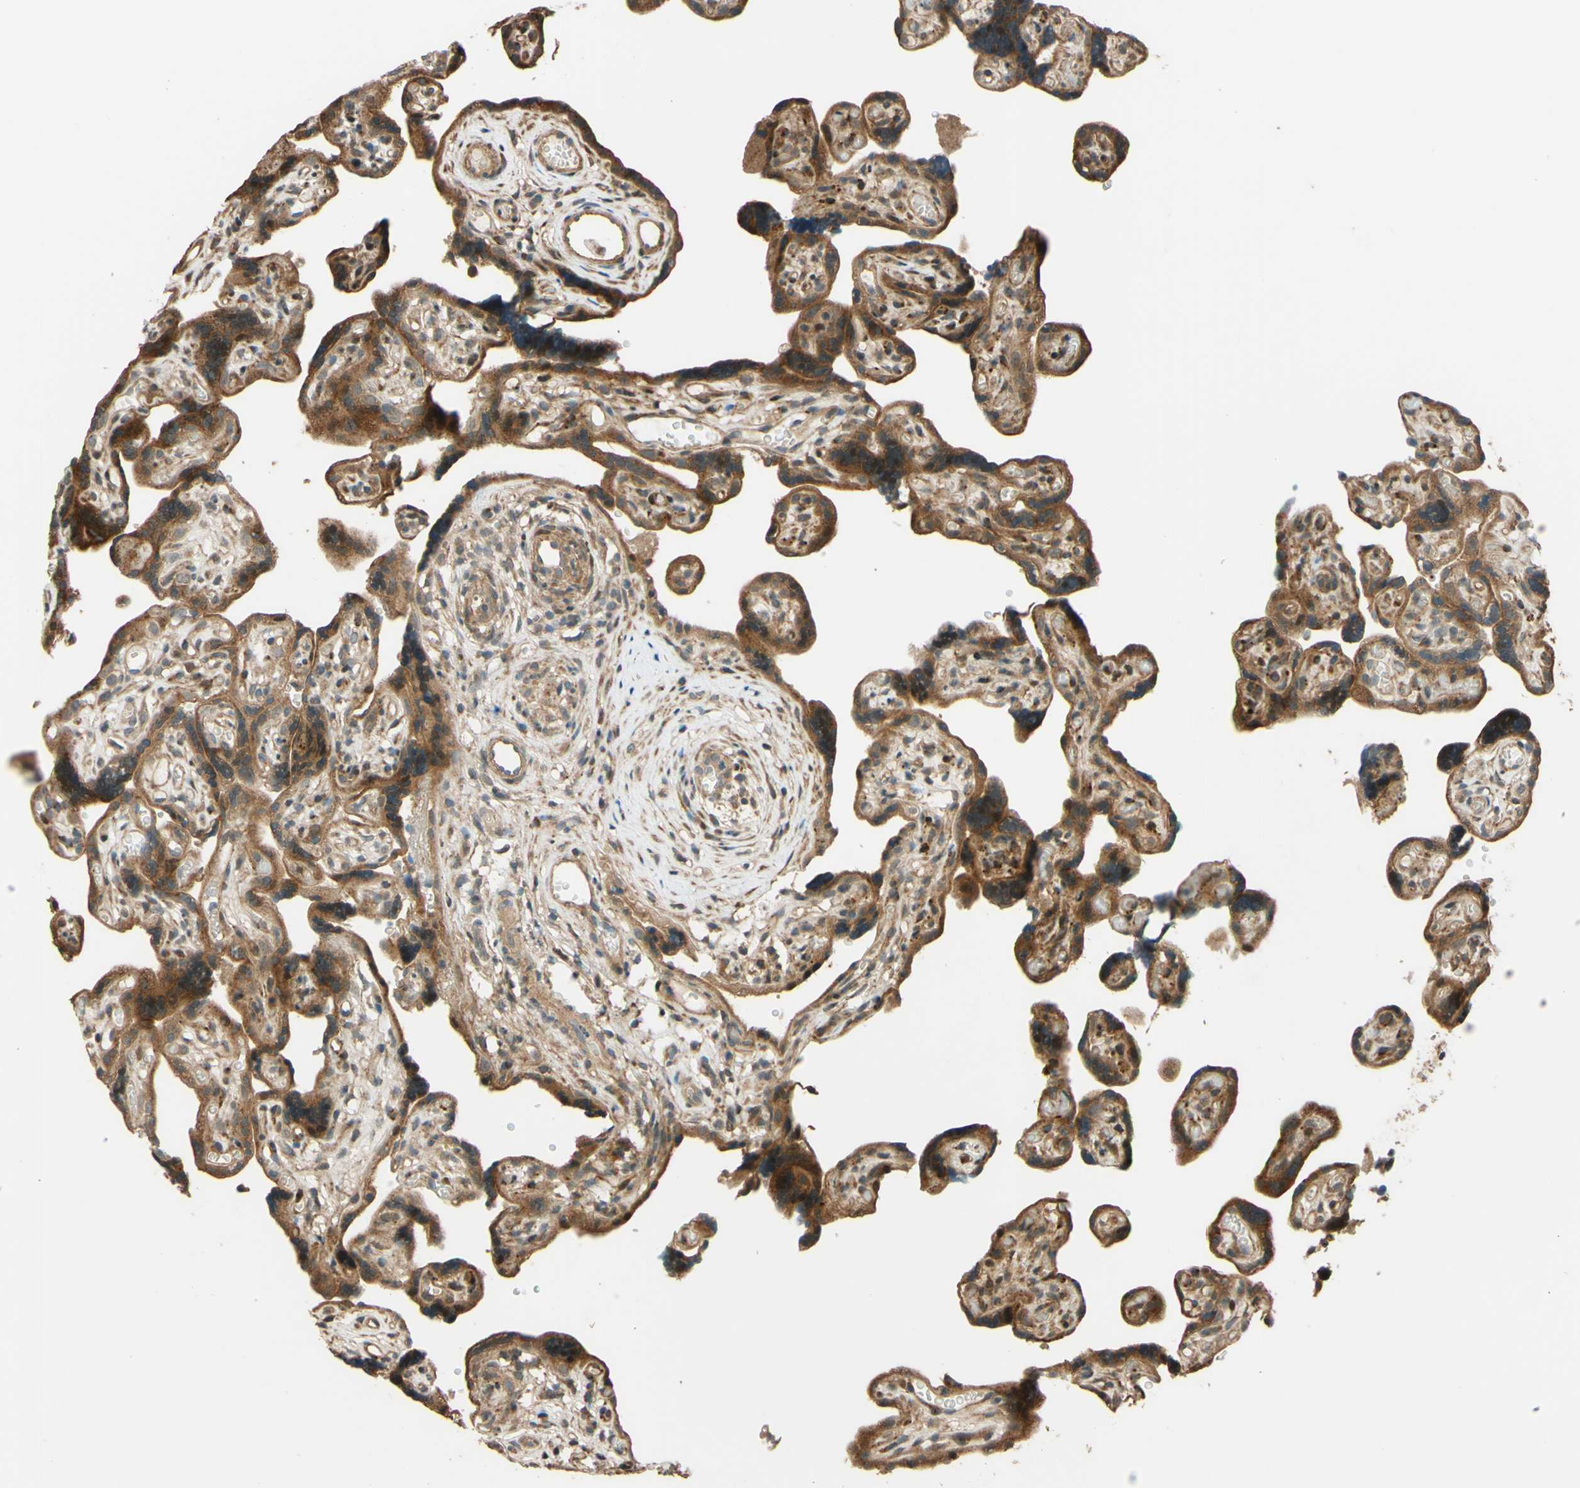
{"staining": {"intensity": "strong", "quantity": ">75%", "location": "cytoplasmic/membranous"}, "tissue": "placenta", "cell_type": "Trophoblastic cells", "image_type": "normal", "snomed": [{"axis": "morphology", "description": "Normal tissue, NOS"}, {"axis": "topography", "description": "Placenta"}], "caption": "This histopathology image shows immunohistochemistry staining of normal placenta, with high strong cytoplasmic/membranous staining in approximately >75% of trophoblastic cells.", "gene": "RNF19A", "patient": {"sex": "female", "age": 30}}